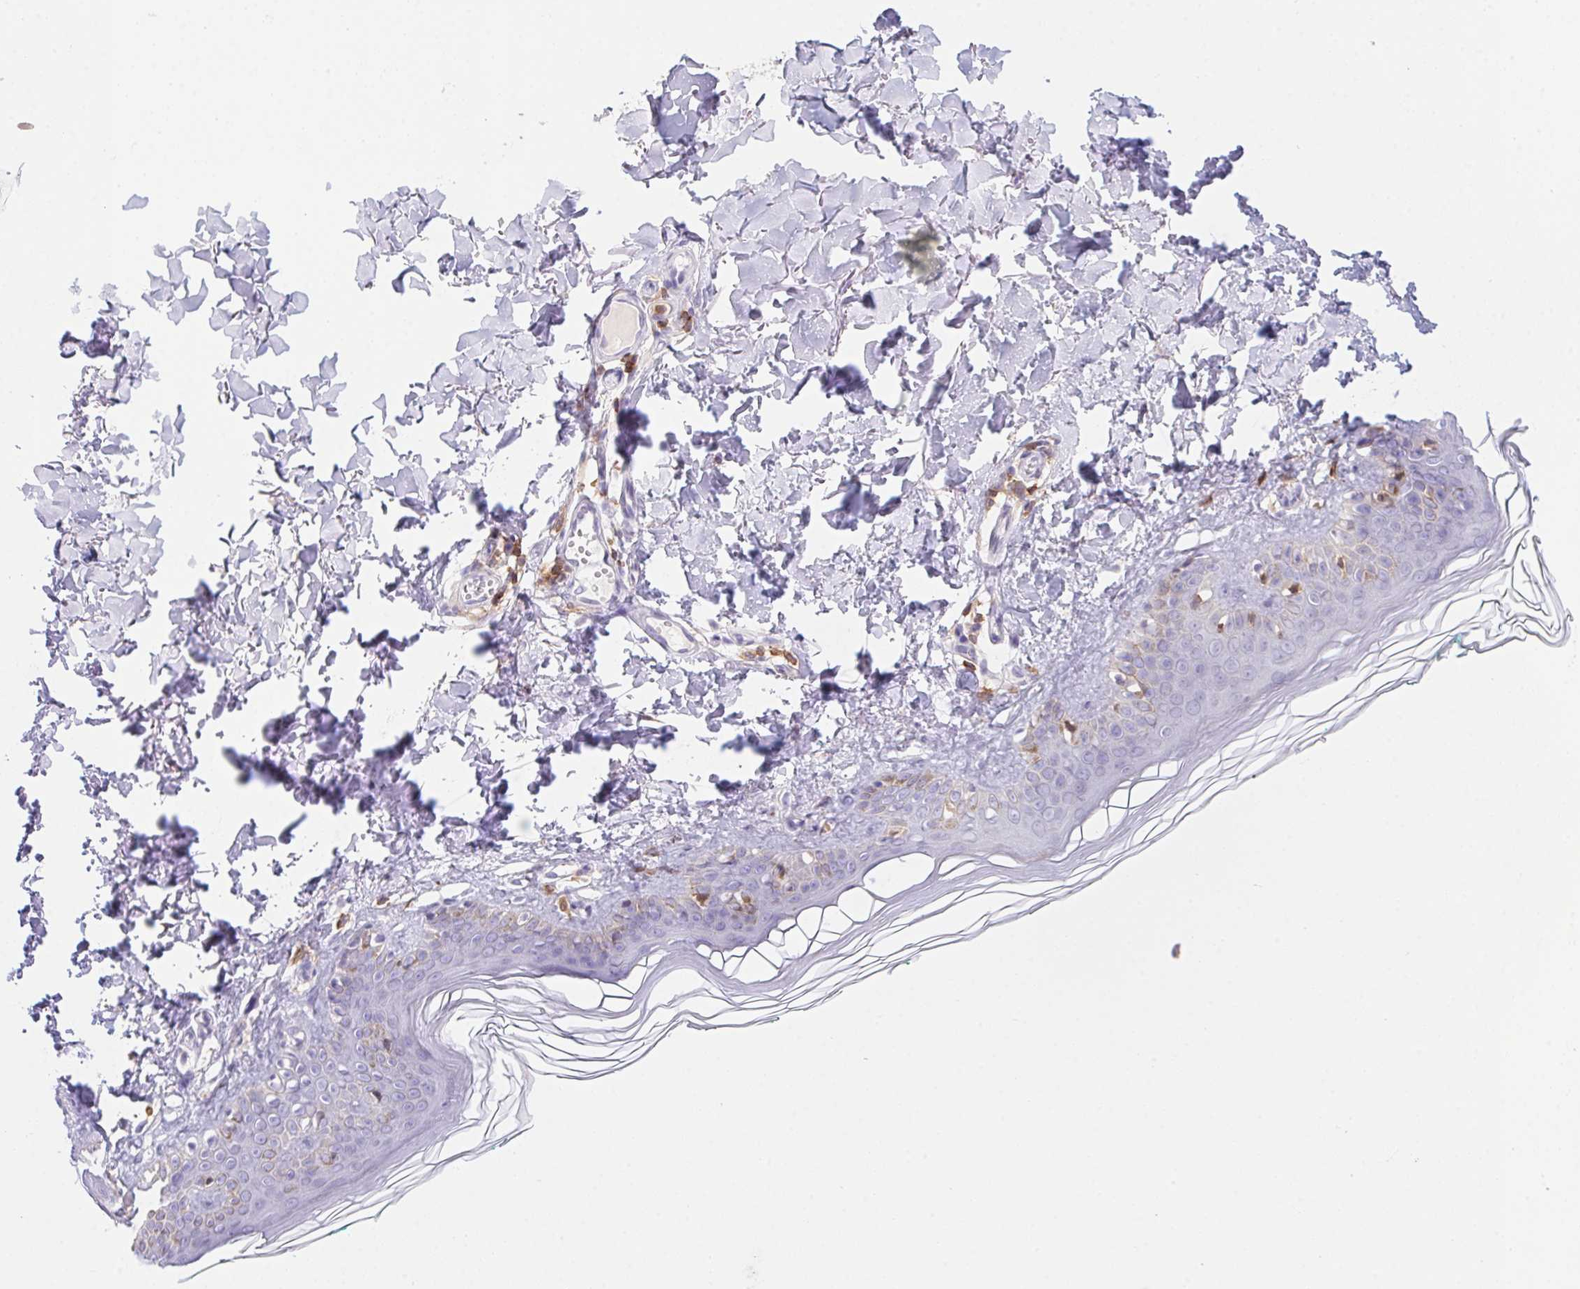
{"staining": {"intensity": "negative", "quantity": "none", "location": "none"}, "tissue": "skin", "cell_type": "Fibroblasts", "image_type": "normal", "snomed": [{"axis": "morphology", "description": "Normal tissue, NOS"}, {"axis": "topography", "description": "Skin"}, {"axis": "topography", "description": "Peripheral nerve tissue"}], "caption": "A high-resolution photomicrograph shows IHC staining of unremarkable skin, which demonstrates no significant expression in fibroblasts.", "gene": "APBB1IP", "patient": {"sex": "female", "age": 45}}